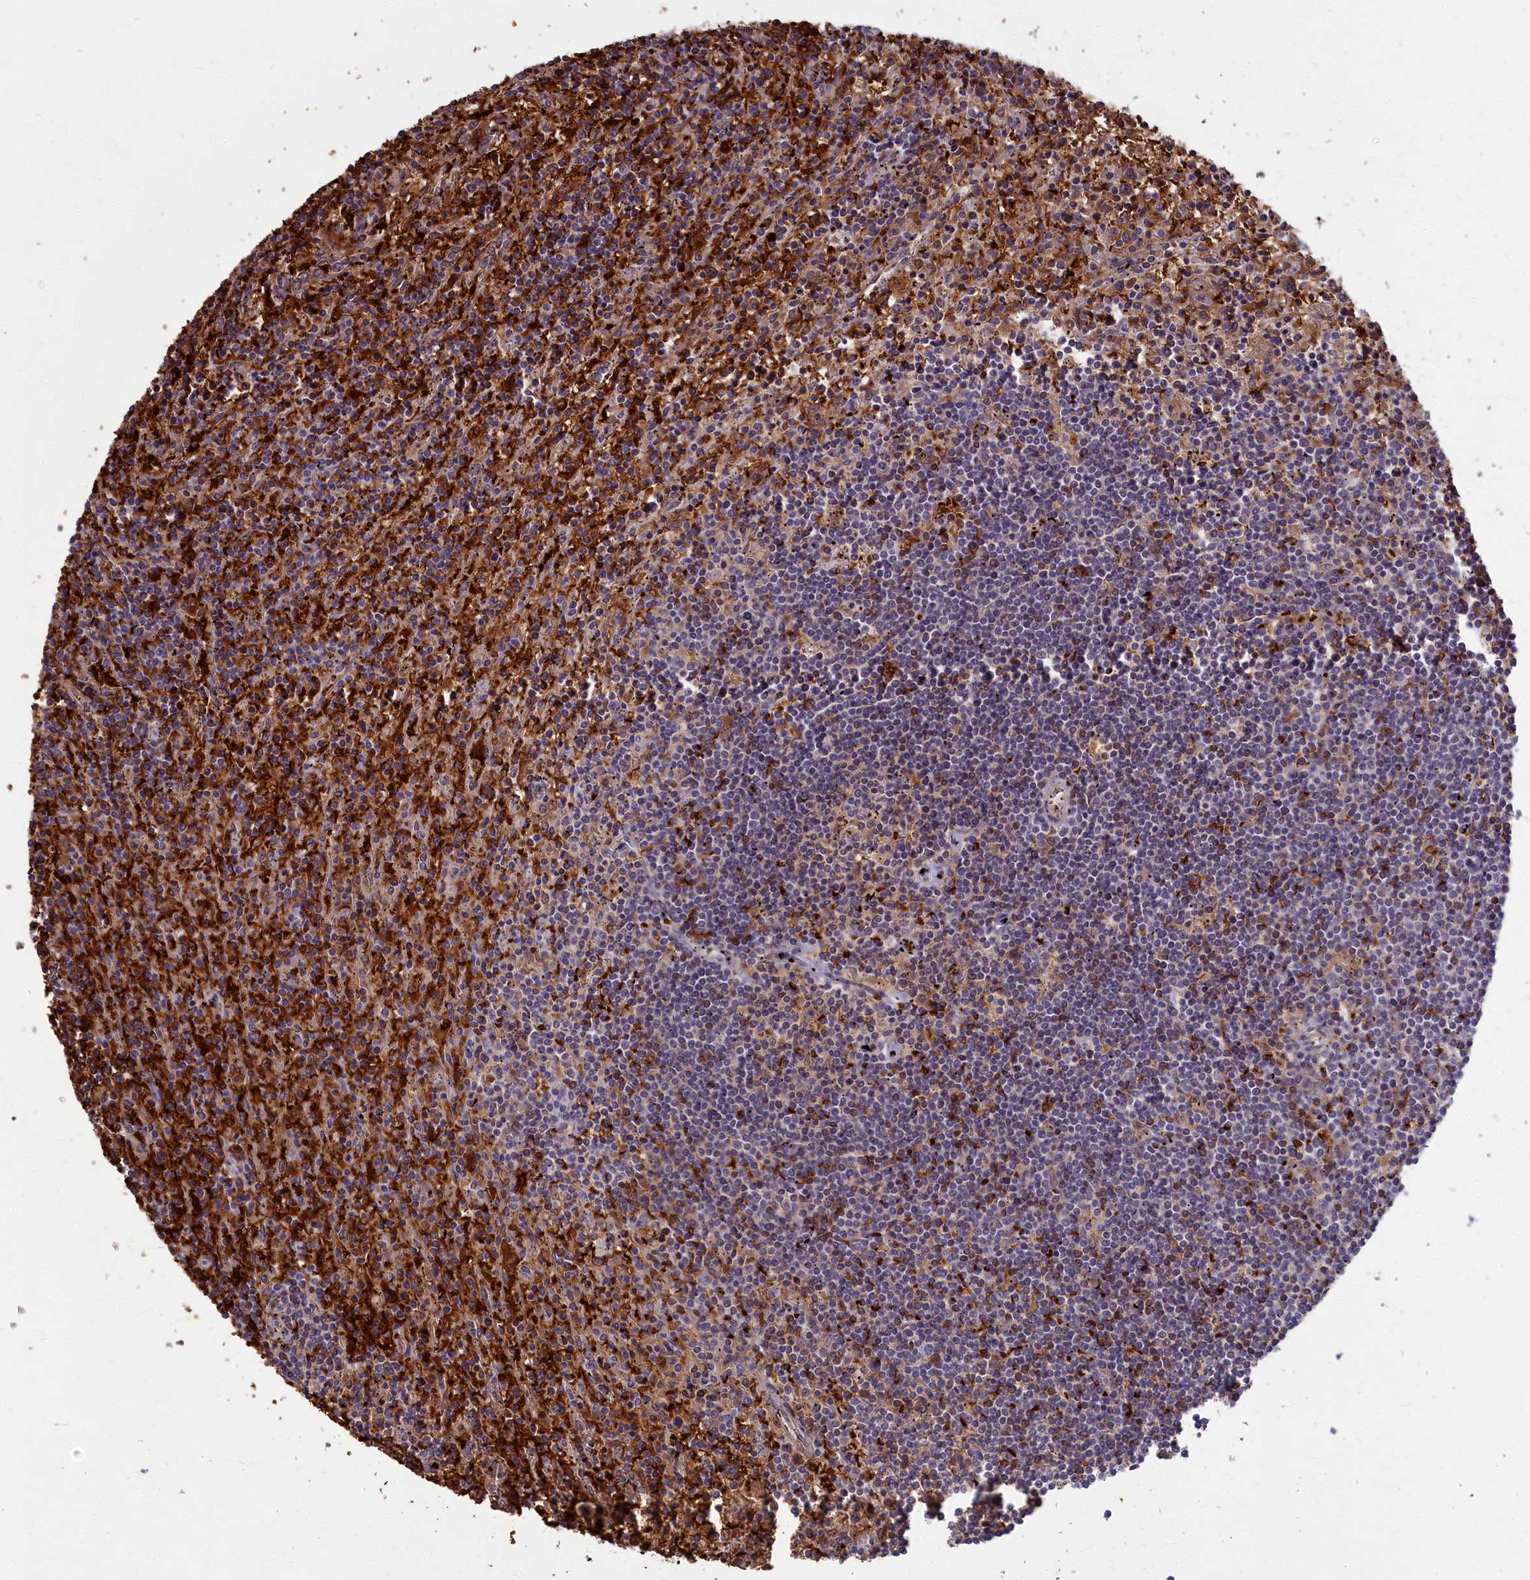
{"staining": {"intensity": "weak", "quantity": "<25%", "location": "cytoplasmic/membranous"}, "tissue": "lymphoma", "cell_type": "Tumor cells", "image_type": "cancer", "snomed": [{"axis": "morphology", "description": "Malignant lymphoma, non-Hodgkin's type, Low grade"}, {"axis": "topography", "description": "Spleen"}], "caption": "Tumor cells show no significant staining in malignant lymphoma, non-Hodgkin's type (low-grade).", "gene": "BLVRB", "patient": {"sex": "male", "age": 76}}